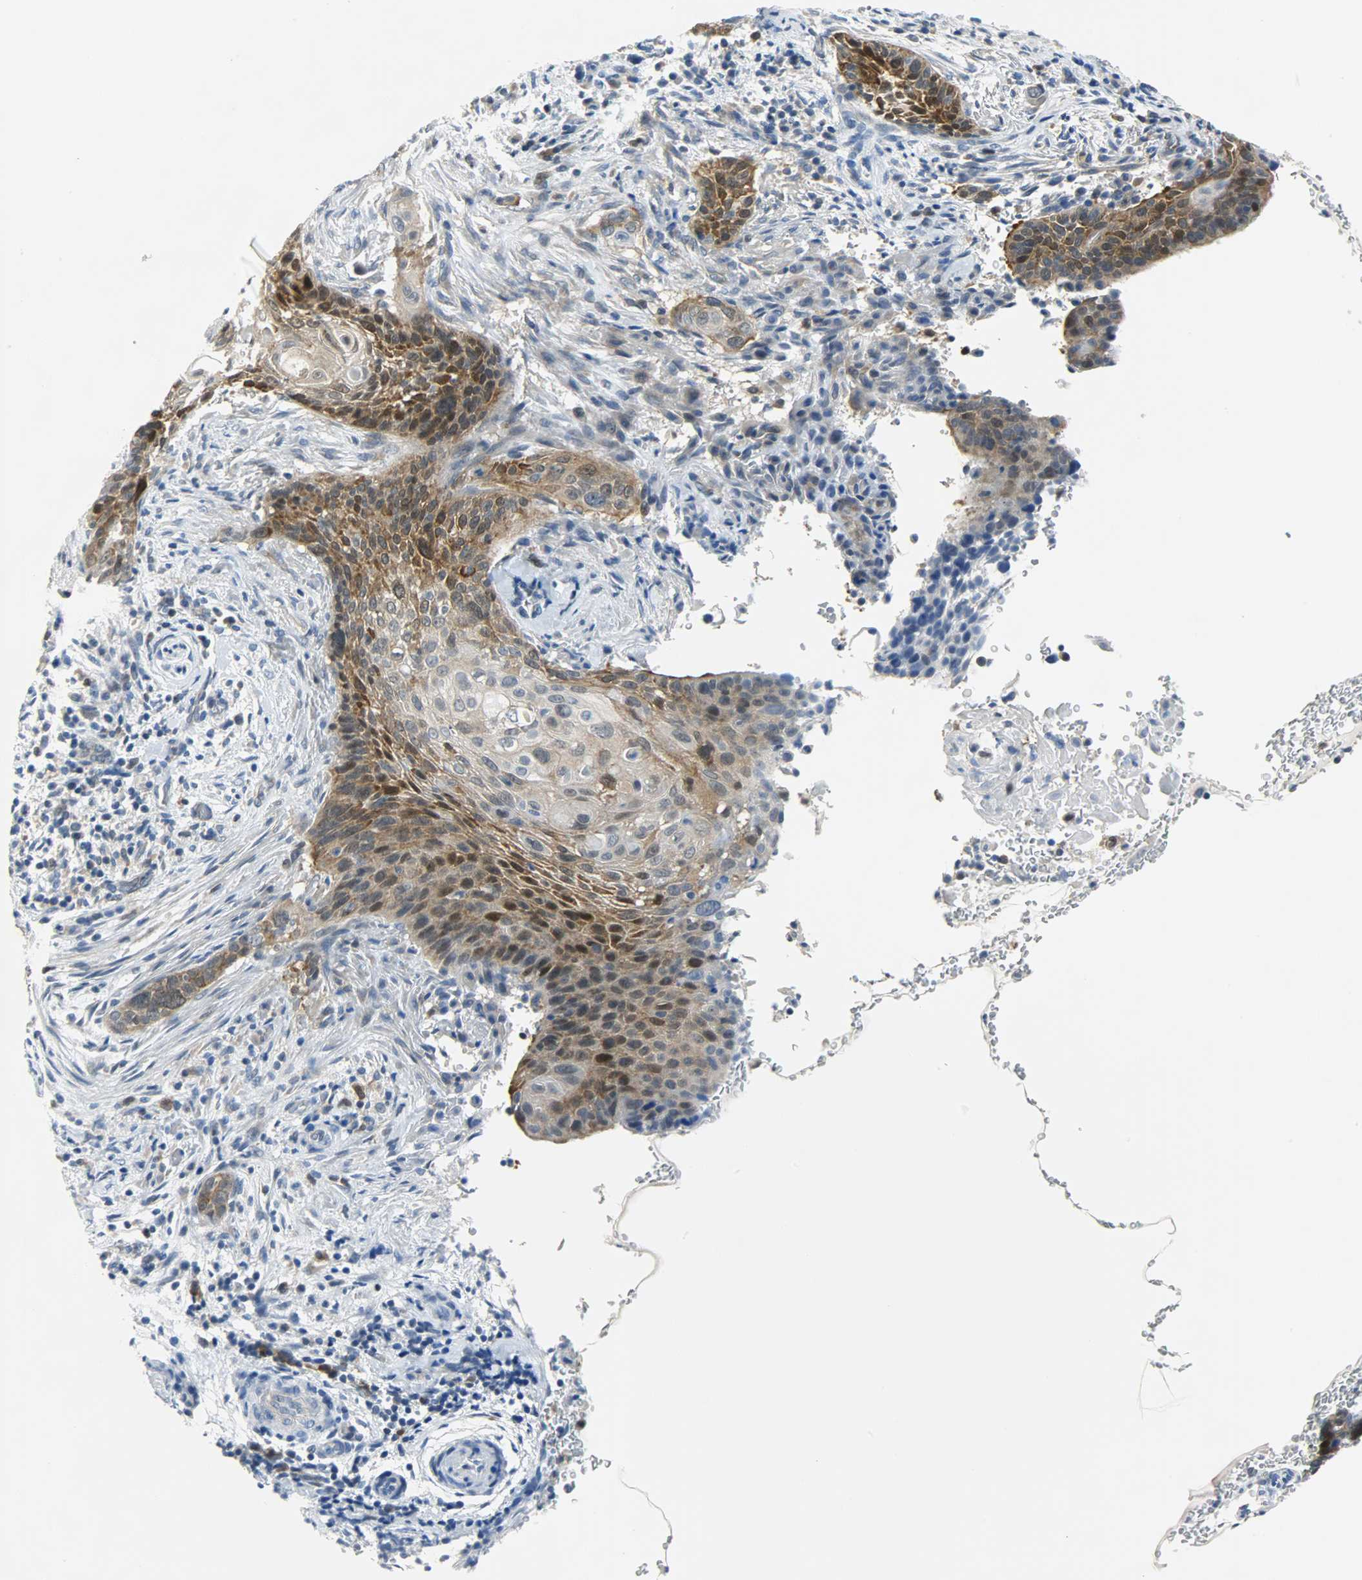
{"staining": {"intensity": "moderate", "quantity": ">75%", "location": "cytoplasmic/membranous,nuclear"}, "tissue": "cervical cancer", "cell_type": "Tumor cells", "image_type": "cancer", "snomed": [{"axis": "morphology", "description": "Squamous cell carcinoma, NOS"}, {"axis": "topography", "description": "Cervix"}], "caption": "Brown immunohistochemical staining in cervical squamous cell carcinoma displays moderate cytoplasmic/membranous and nuclear expression in approximately >75% of tumor cells.", "gene": "EIF4EBP1", "patient": {"sex": "female", "age": 33}}